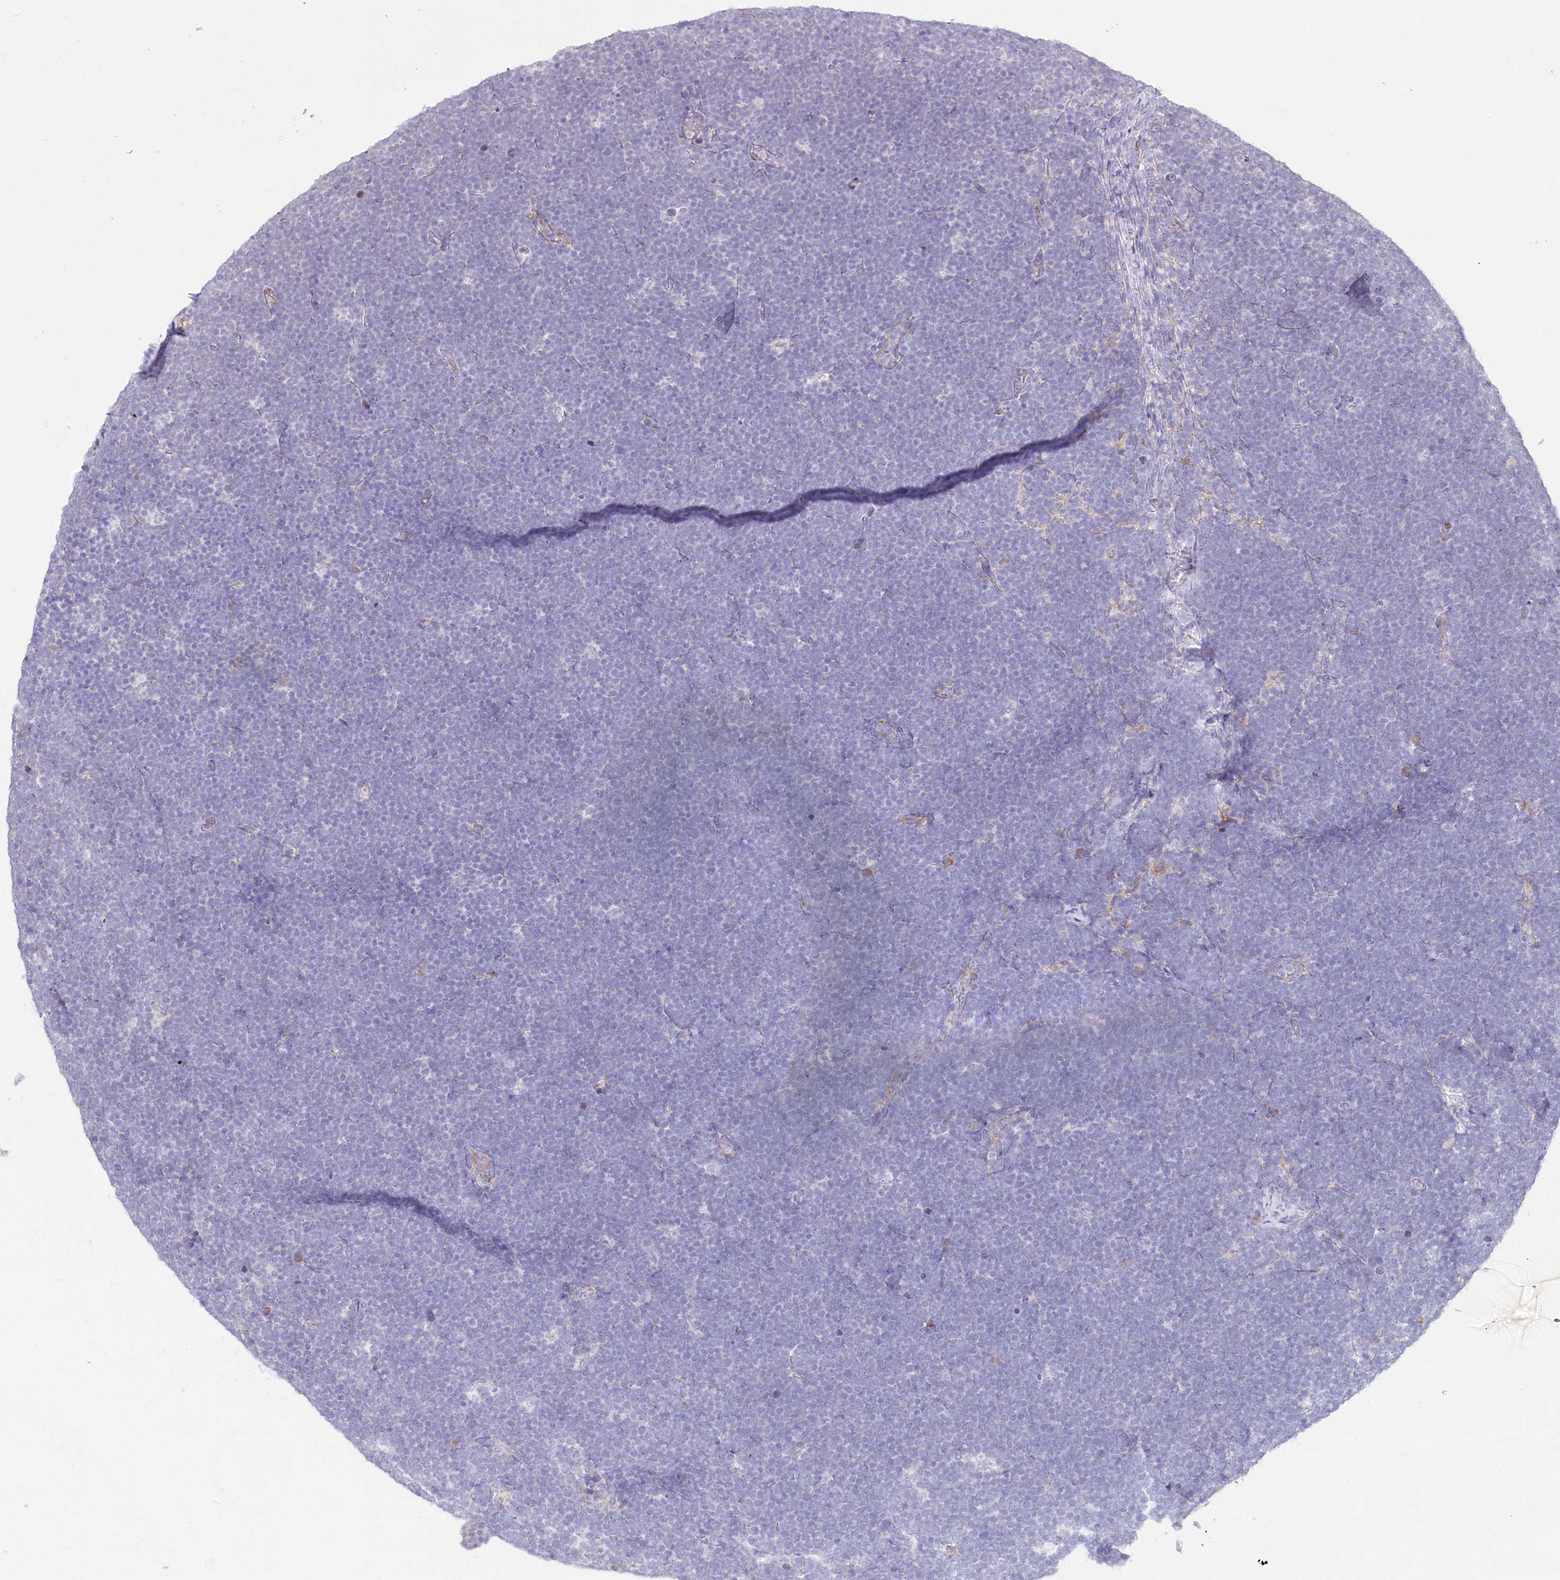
{"staining": {"intensity": "negative", "quantity": "none", "location": "none"}, "tissue": "lymphoma", "cell_type": "Tumor cells", "image_type": "cancer", "snomed": [{"axis": "morphology", "description": "Malignant lymphoma, non-Hodgkin's type, High grade"}, {"axis": "topography", "description": "Lymph node"}], "caption": "Tumor cells are negative for protein expression in human lymphoma.", "gene": "STT3B", "patient": {"sex": "male", "age": 13}}